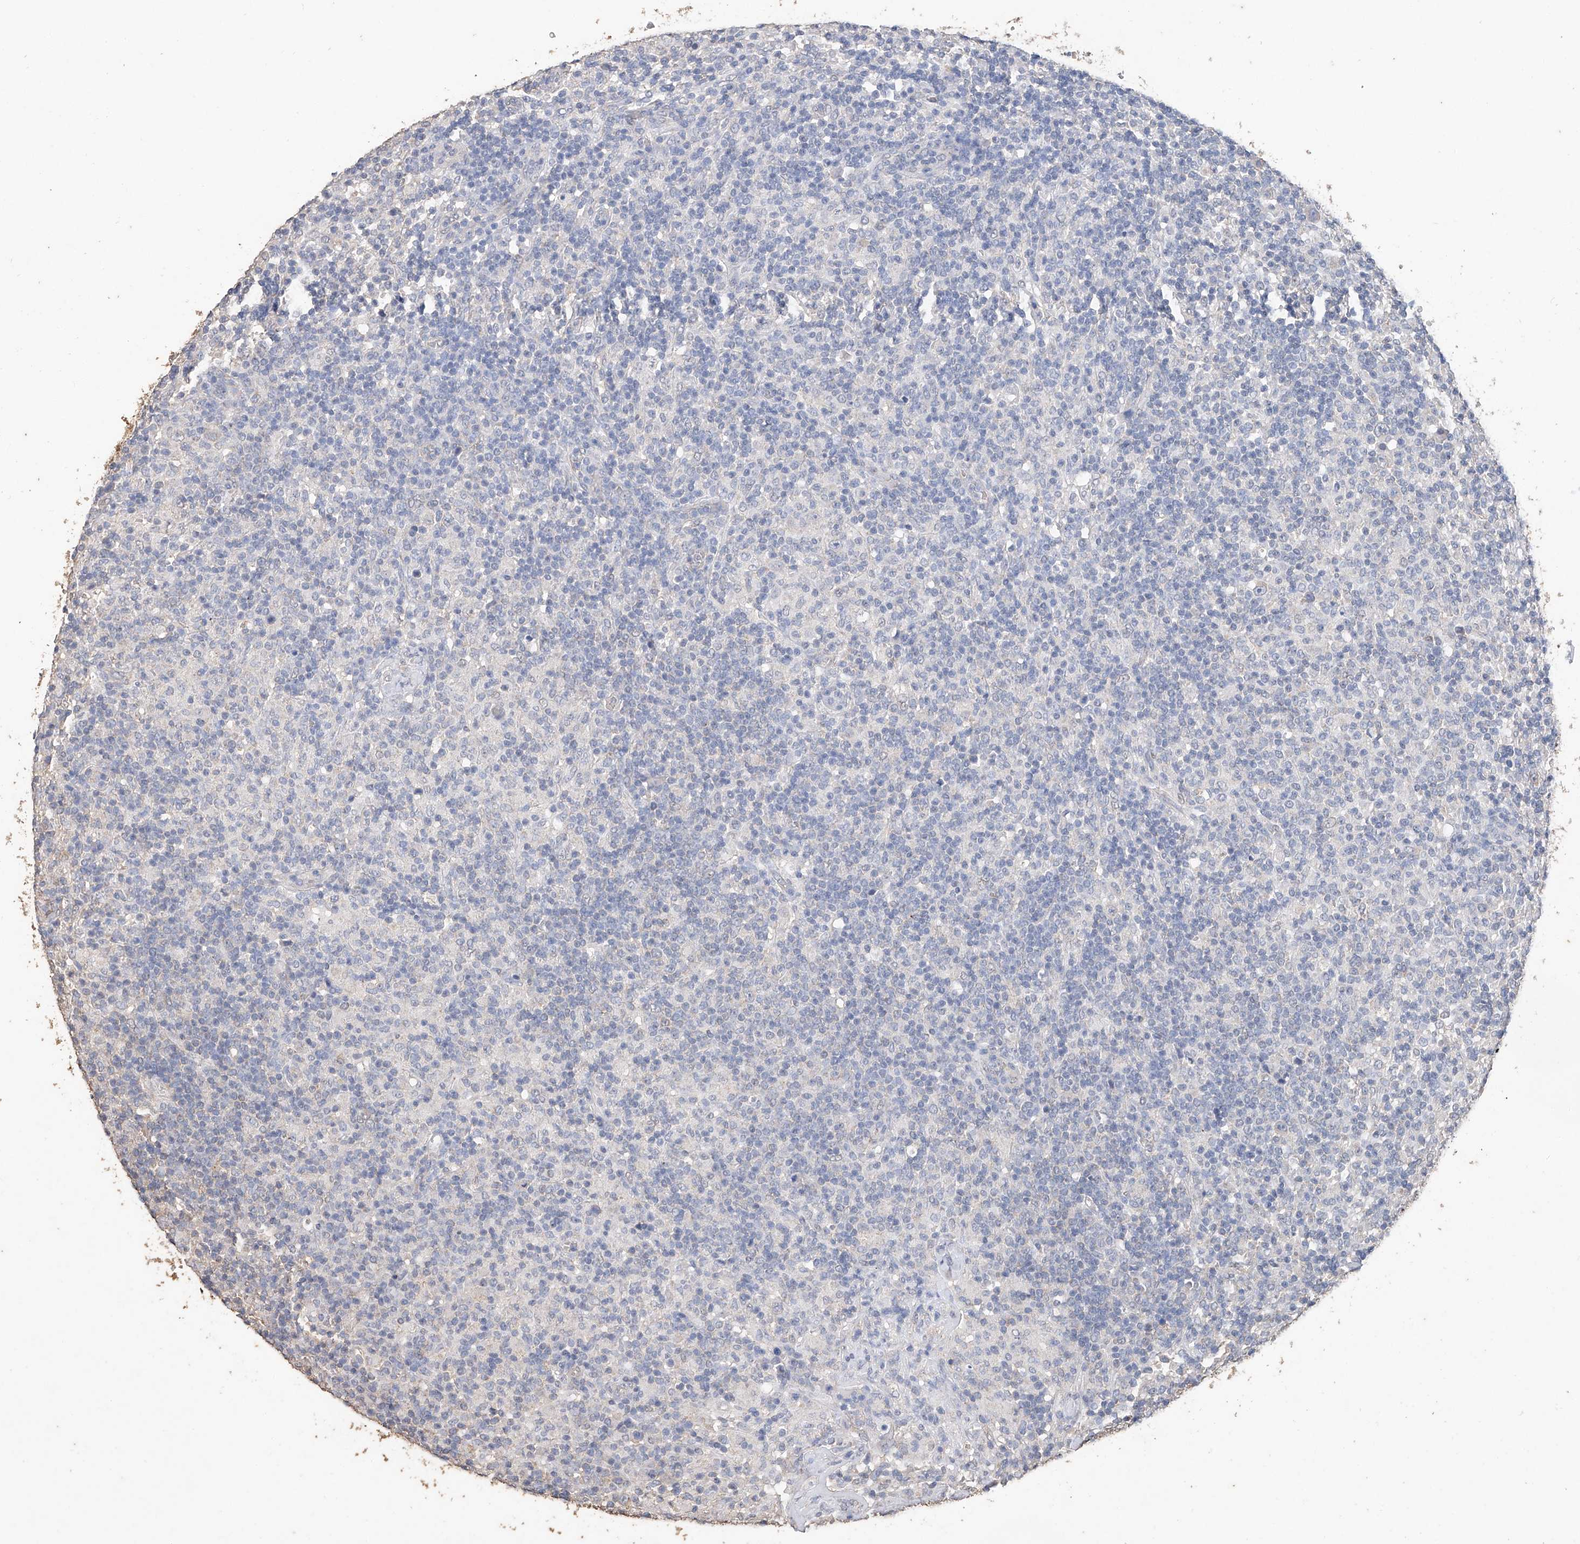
{"staining": {"intensity": "negative", "quantity": "none", "location": "none"}, "tissue": "lymphoma", "cell_type": "Tumor cells", "image_type": "cancer", "snomed": [{"axis": "morphology", "description": "Hodgkin's disease, NOS"}, {"axis": "topography", "description": "Lymph node"}], "caption": "This is a image of IHC staining of Hodgkin's disease, which shows no expression in tumor cells. The staining is performed using DAB (3,3'-diaminobenzidine) brown chromogen with nuclei counter-stained in using hematoxylin.", "gene": "CERS4", "patient": {"sex": "male", "age": 70}}